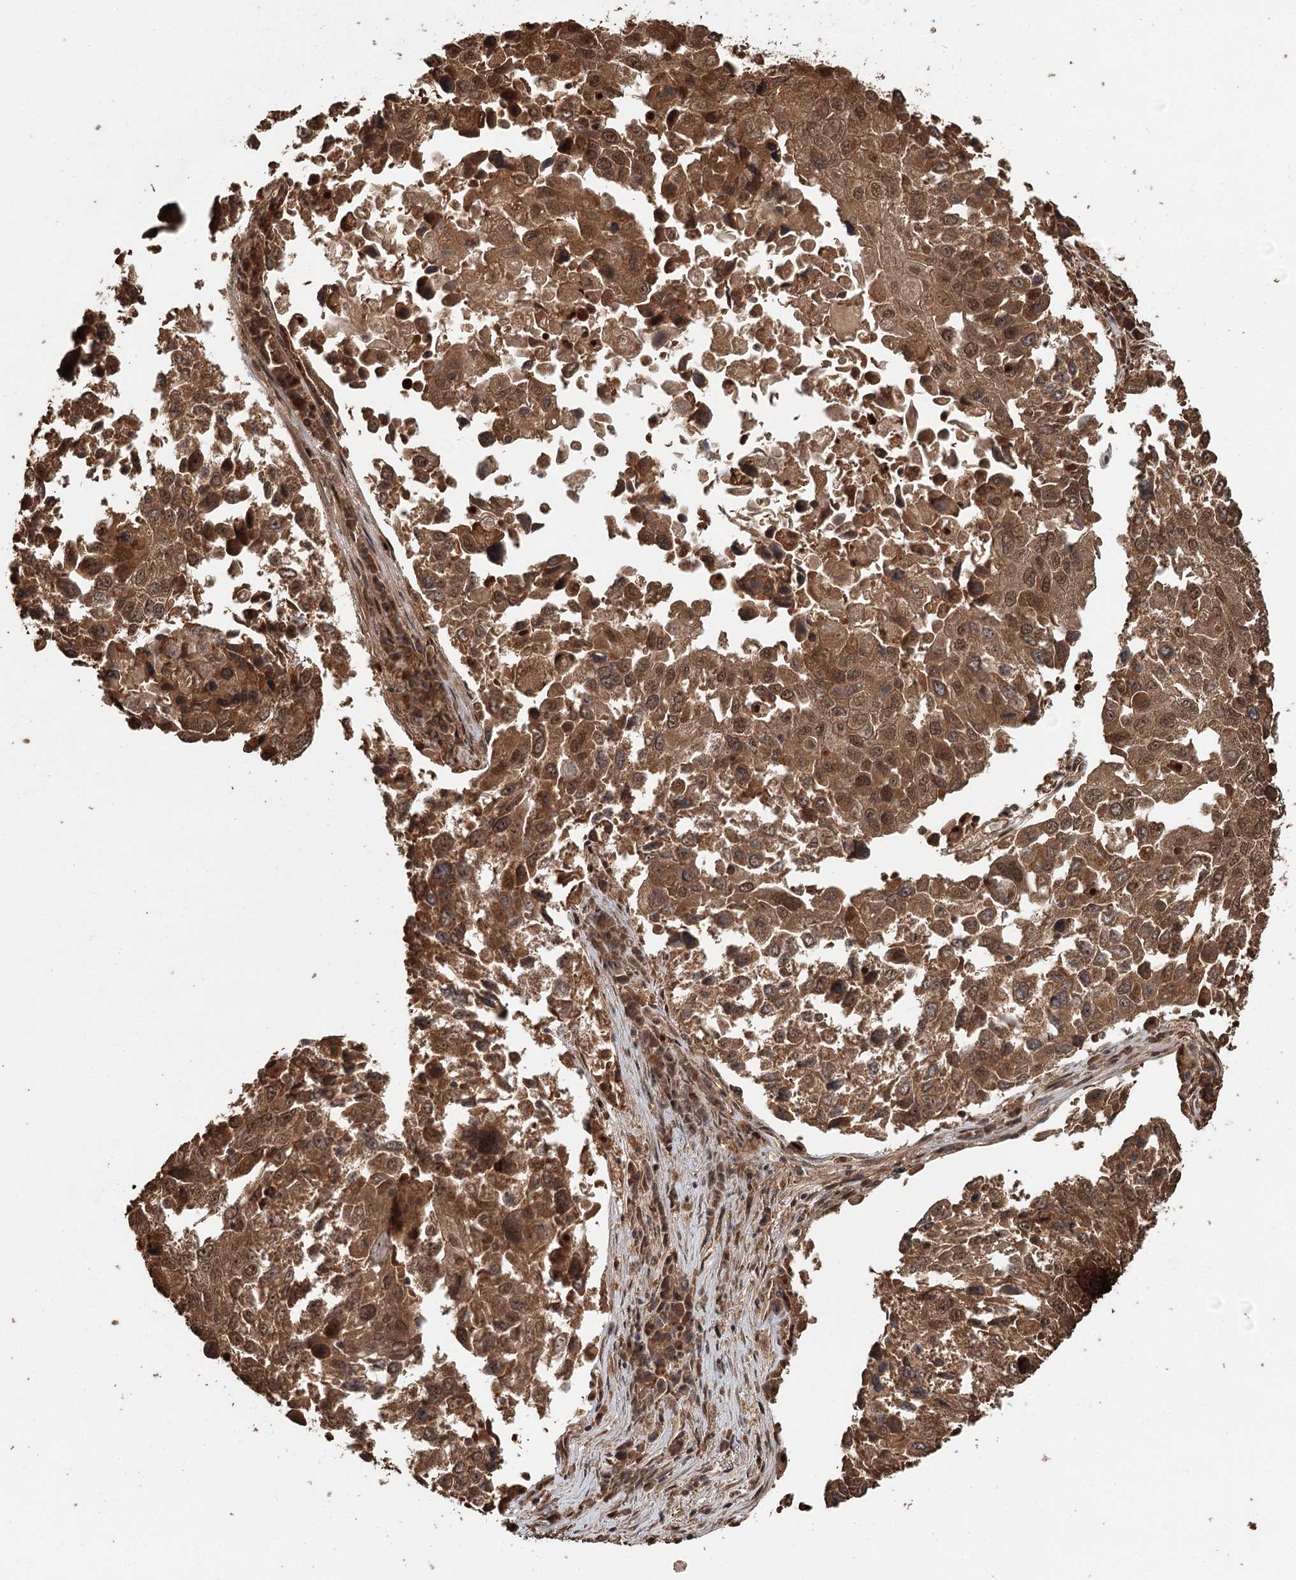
{"staining": {"intensity": "moderate", "quantity": ">75%", "location": "cytoplasmic/membranous,nuclear"}, "tissue": "lung cancer", "cell_type": "Tumor cells", "image_type": "cancer", "snomed": [{"axis": "morphology", "description": "Squamous cell carcinoma, NOS"}, {"axis": "topography", "description": "Lung"}], "caption": "Tumor cells reveal medium levels of moderate cytoplasmic/membranous and nuclear staining in about >75% of cells in lung cancer (squamous cell carcinoma). The staining was performed using DAB, with brown indicating positive protein expression. Nuclei are stained blue with hematoxylin.", "gene": "N6AMT1", "patient": {"sex": "male", "age": 65}}